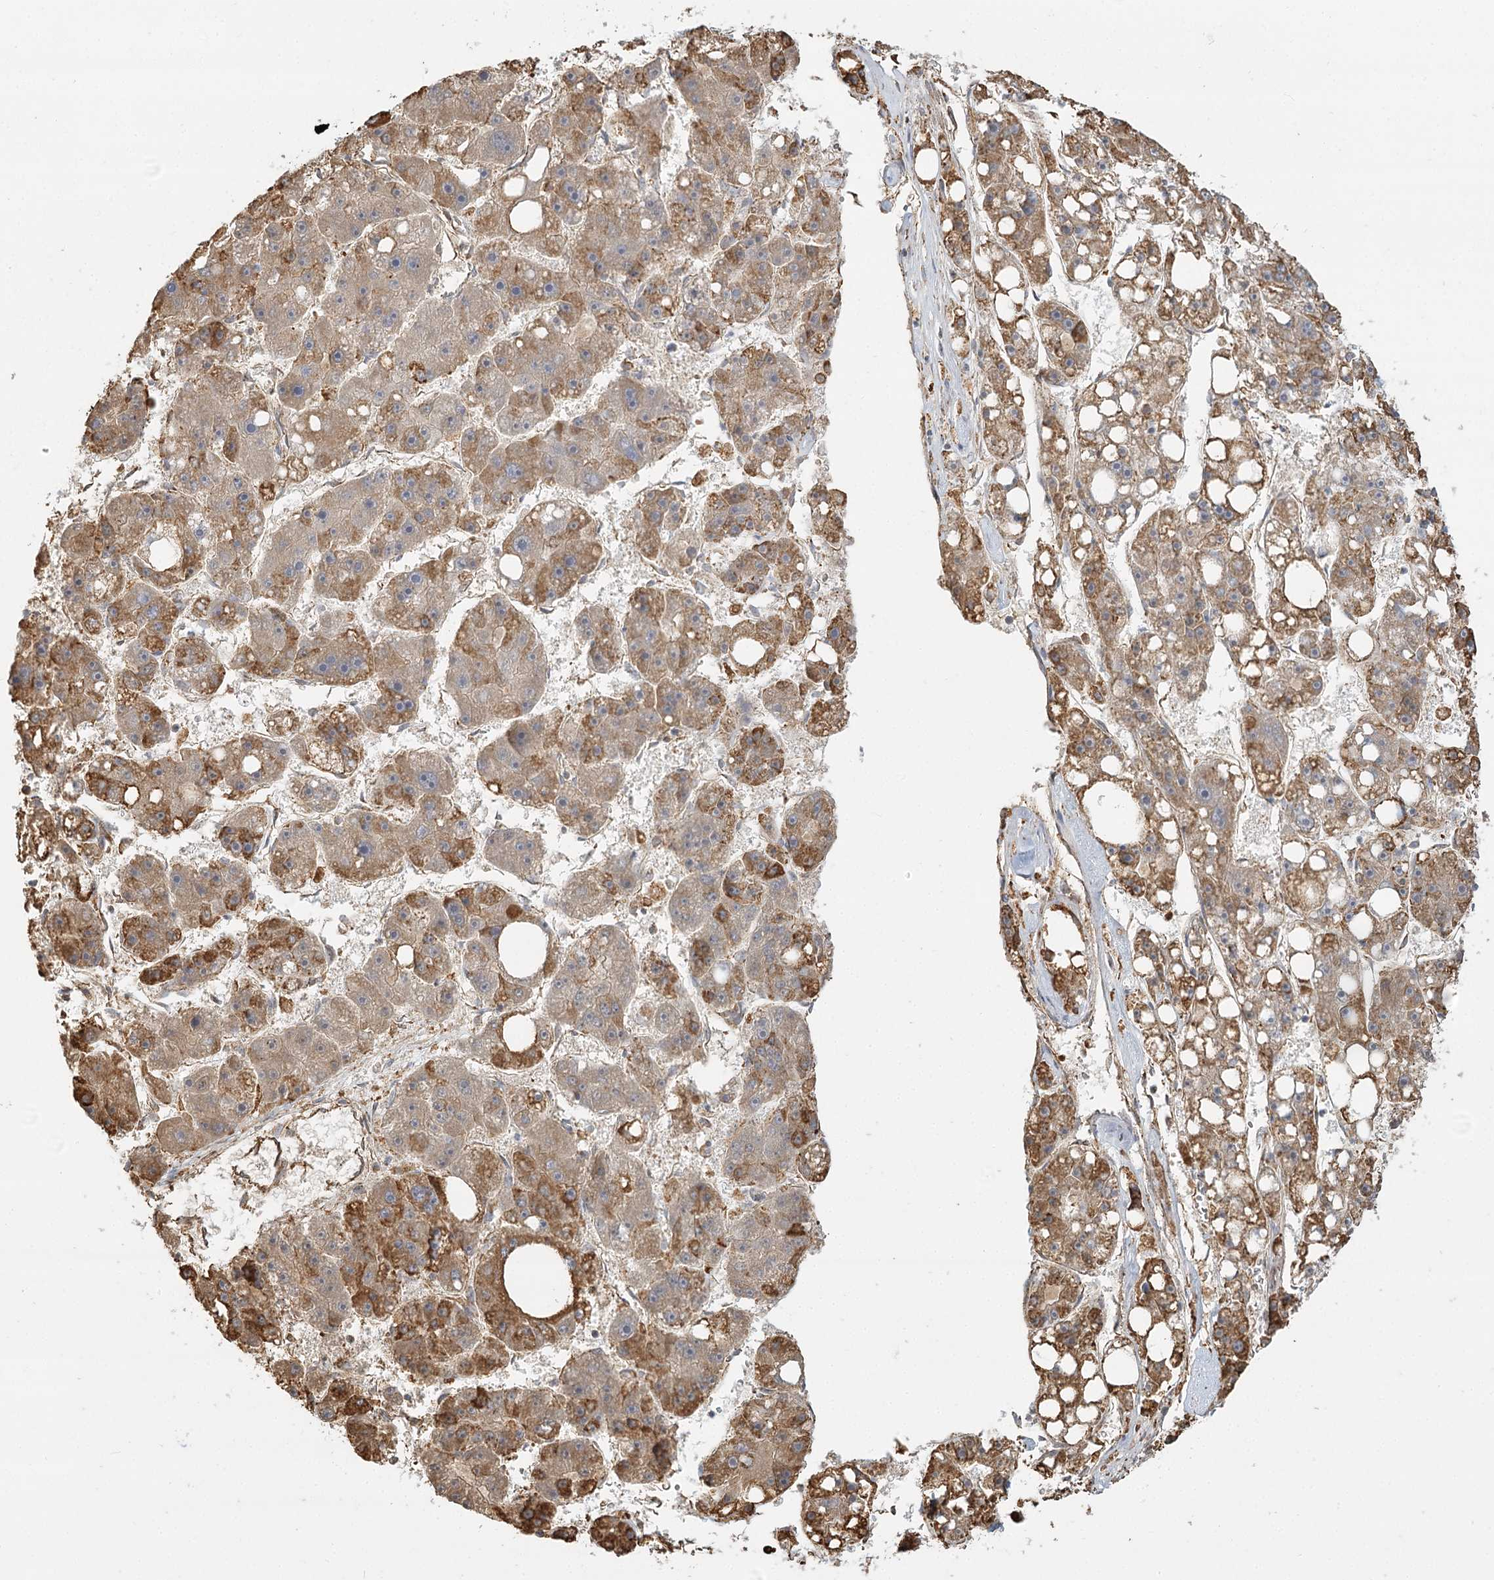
{"staining": {"intensity": "moderate", "quantity": ">75%", "location": "cytoplasmic/membranous"}, "tissue": "liver cancer", "cell_type": "Tumor cells", "image_type": "cancer", "snomed": [{"axis": "morphology", "description": "Carcinoma, Hepatocellular, NOS"}, {"axis": "topography", "description": "Liver"}], "caption": "A brown stain labels moderate cytoplasmic/membranous expression of a protein in human hepatocellular carcinoma (liver) tumor cells. (Brightfield microscopy of DAB IHC at high magnification).", "gene": "TAS1R1", "patient": {"sex": "female", "age": 61}}